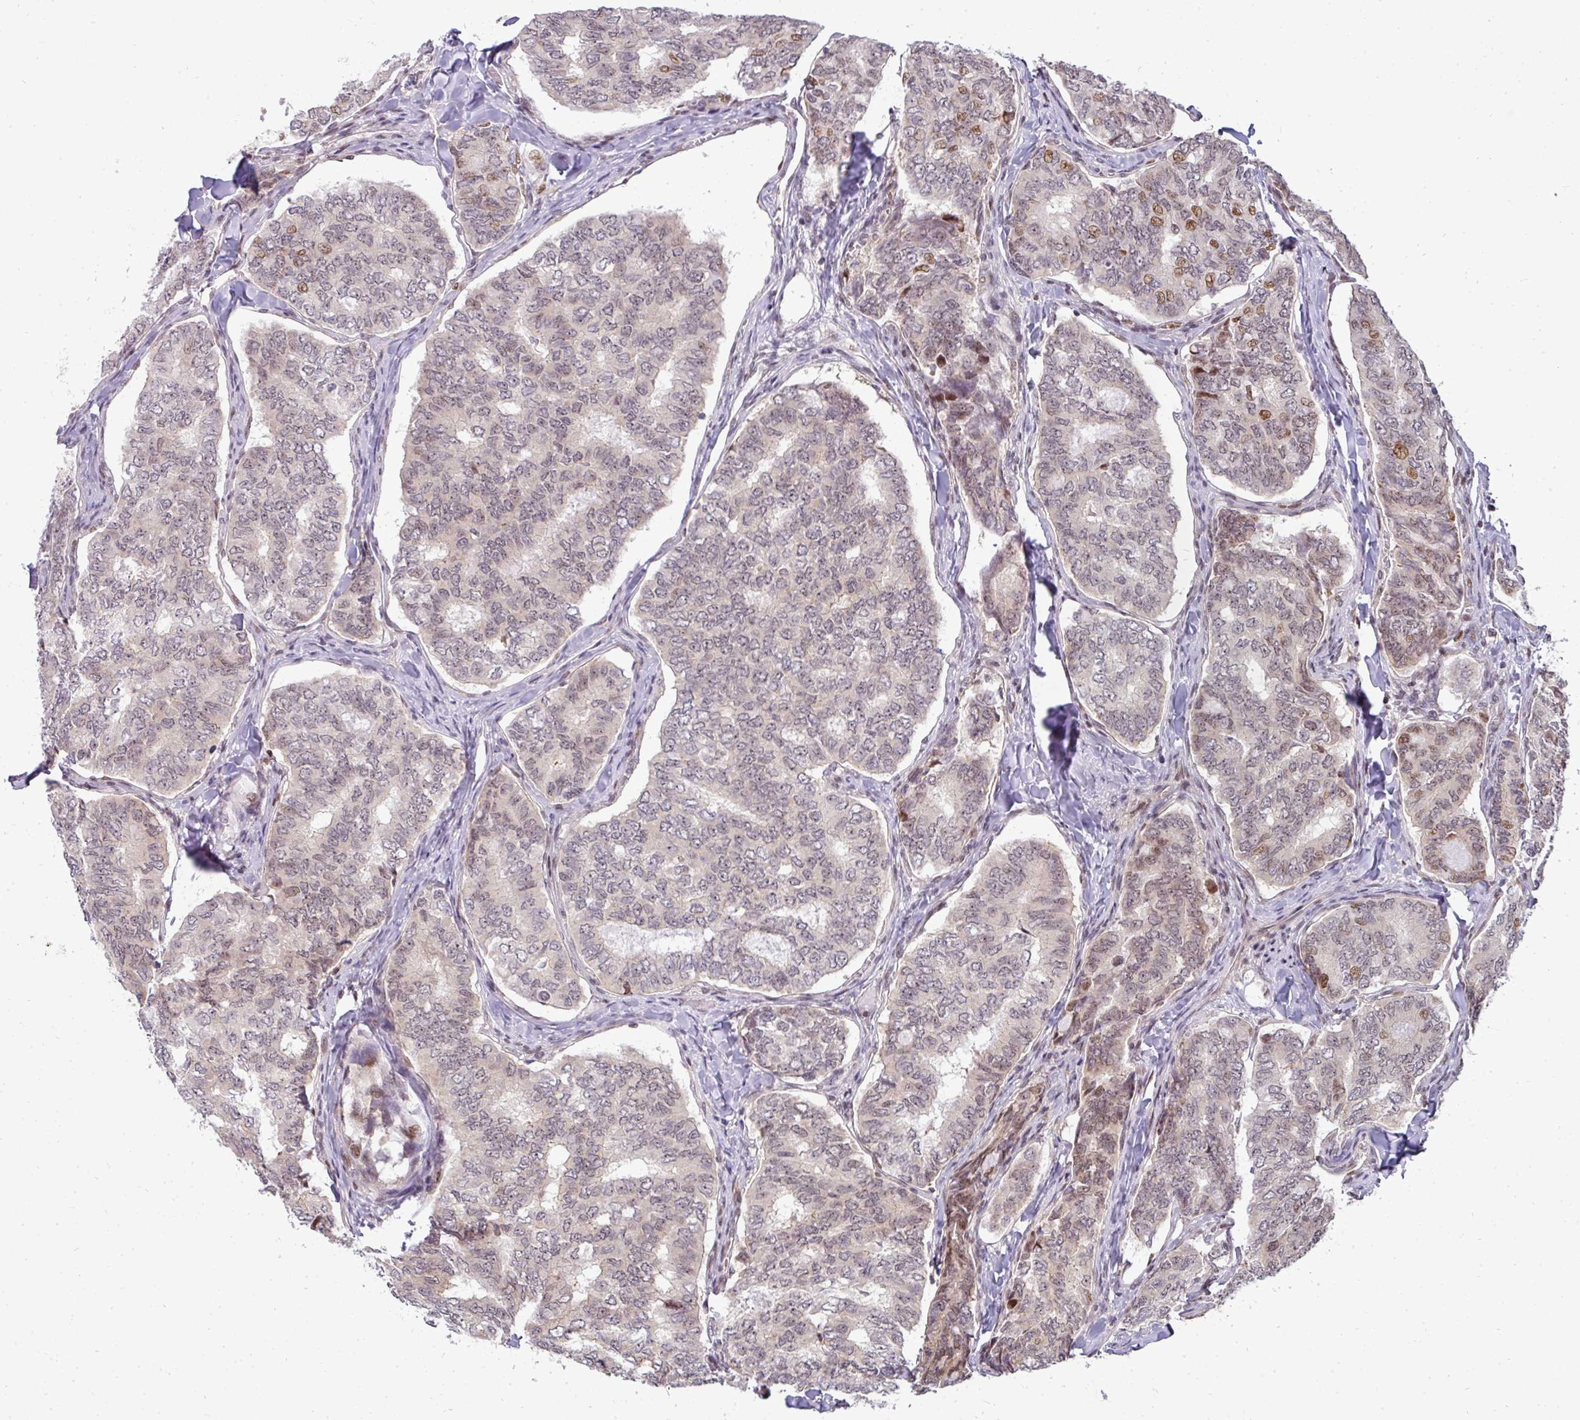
{"staining": {"intensity": "moderate", "quantity": "<25%", "location": "nuclear"}, "tissue": "thyroid cancer", "cell_type": "Tumor cells", "image_type": "cancer", "snomed": [{"axis": "morphology", "description": "Papillary adenocarcinoma, NOS"}, {"axis": "topography", "description": "Thyroid gland"}], "caption": "High-magnification brightfield microscopy of papillary adenocarcinoma (thyroid) stained with DAB (brown) and counterstained with hematoxylin (blue). tumor cells exhibit moderate nuclear staining is appreciated in approximately<25% of cells.", "gene": "PATZ1", "patient": {"sex": "female", "age": 35}}